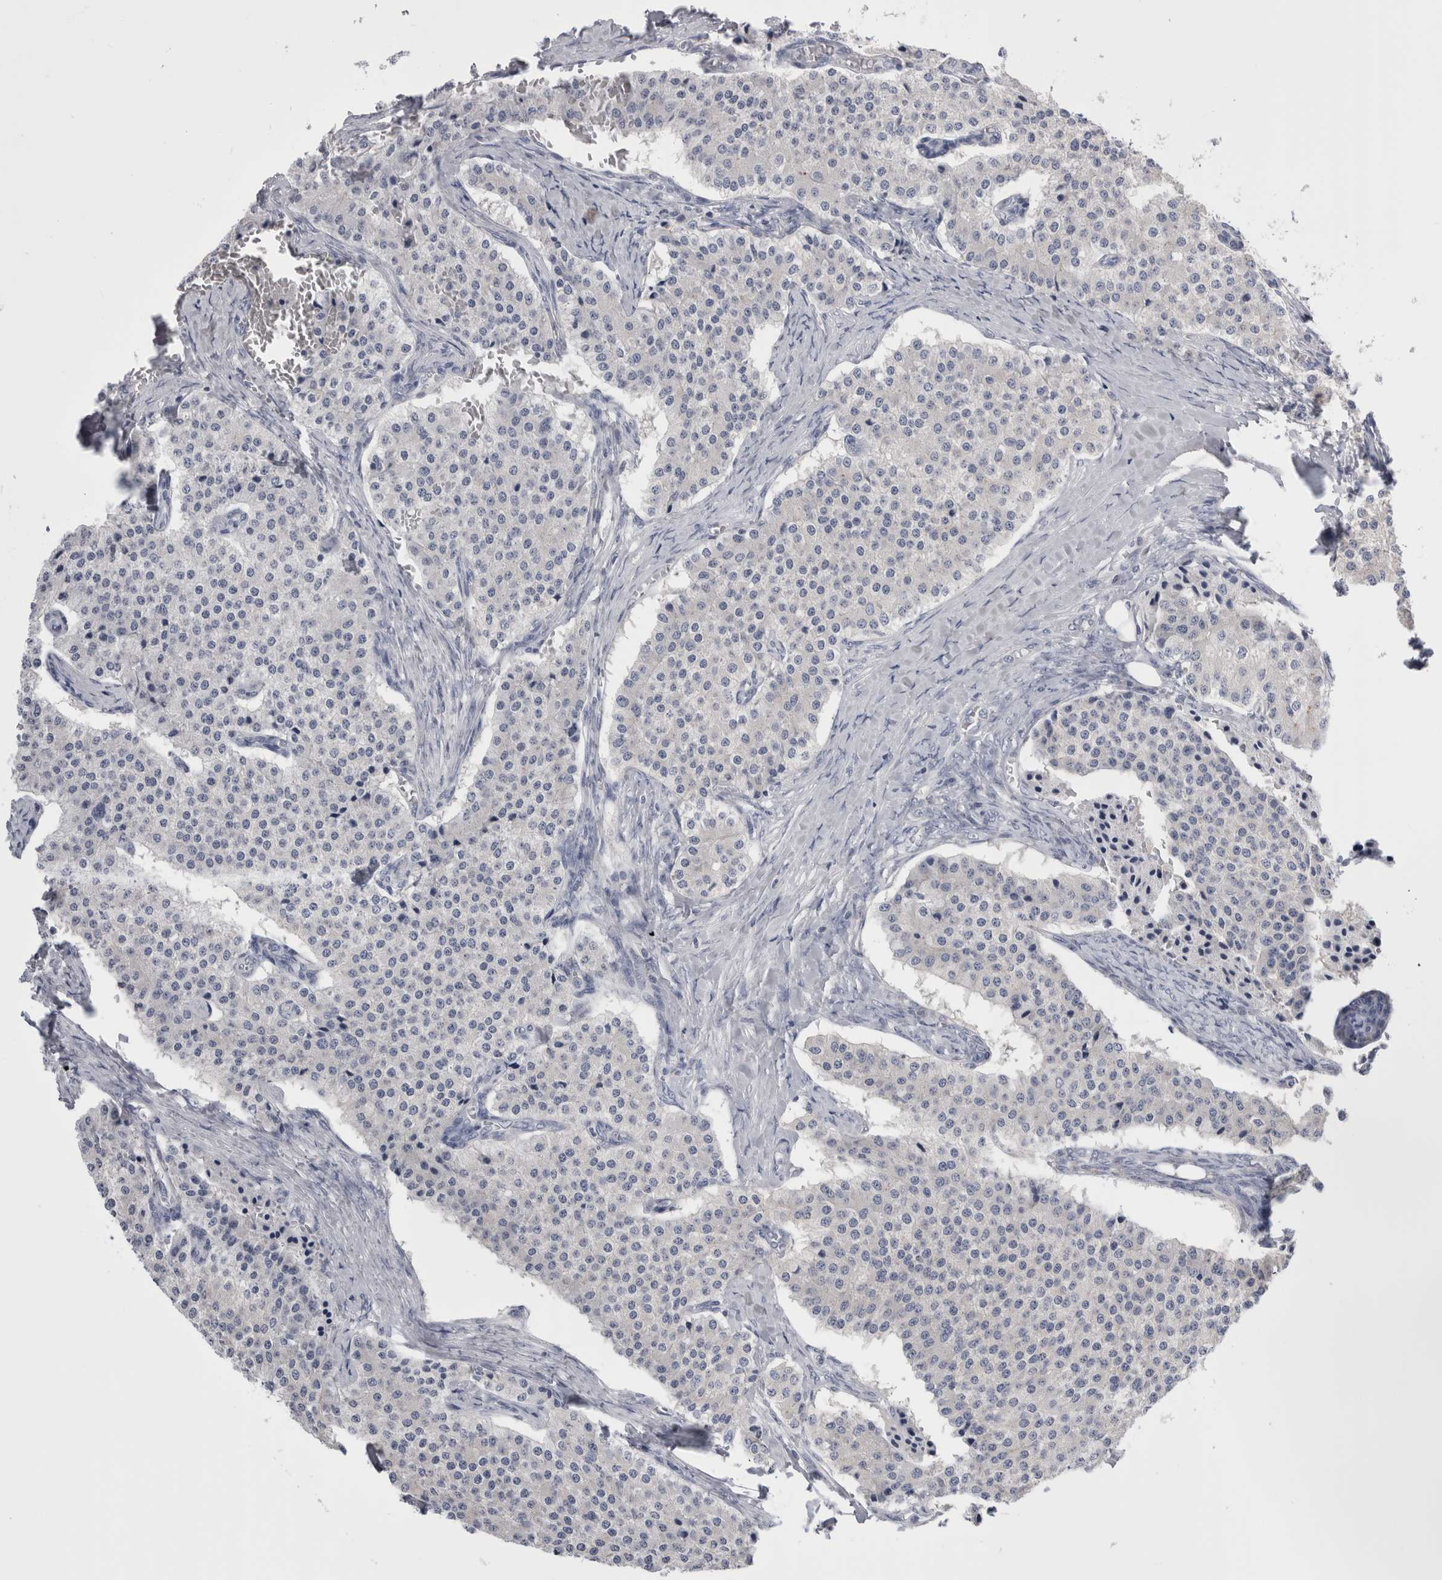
{"staining": {"intensity": "negative", "quantity": "none", "location": "none"}, "tissue": "carcinoid", "cell_type": "Tumor cells", "image_type": "cancer", "snomed": [{"axis": "morphology", "description": "Carcinoid, malignant, NOS"}, {"axis": "topography", "description": "Colon"}], "caption": "The micrograph exhibits no significant staining in tumor cells of malignant carcinoid.", "gene": "DCTN6", "patient": {"sex": "female", "age": 52}}